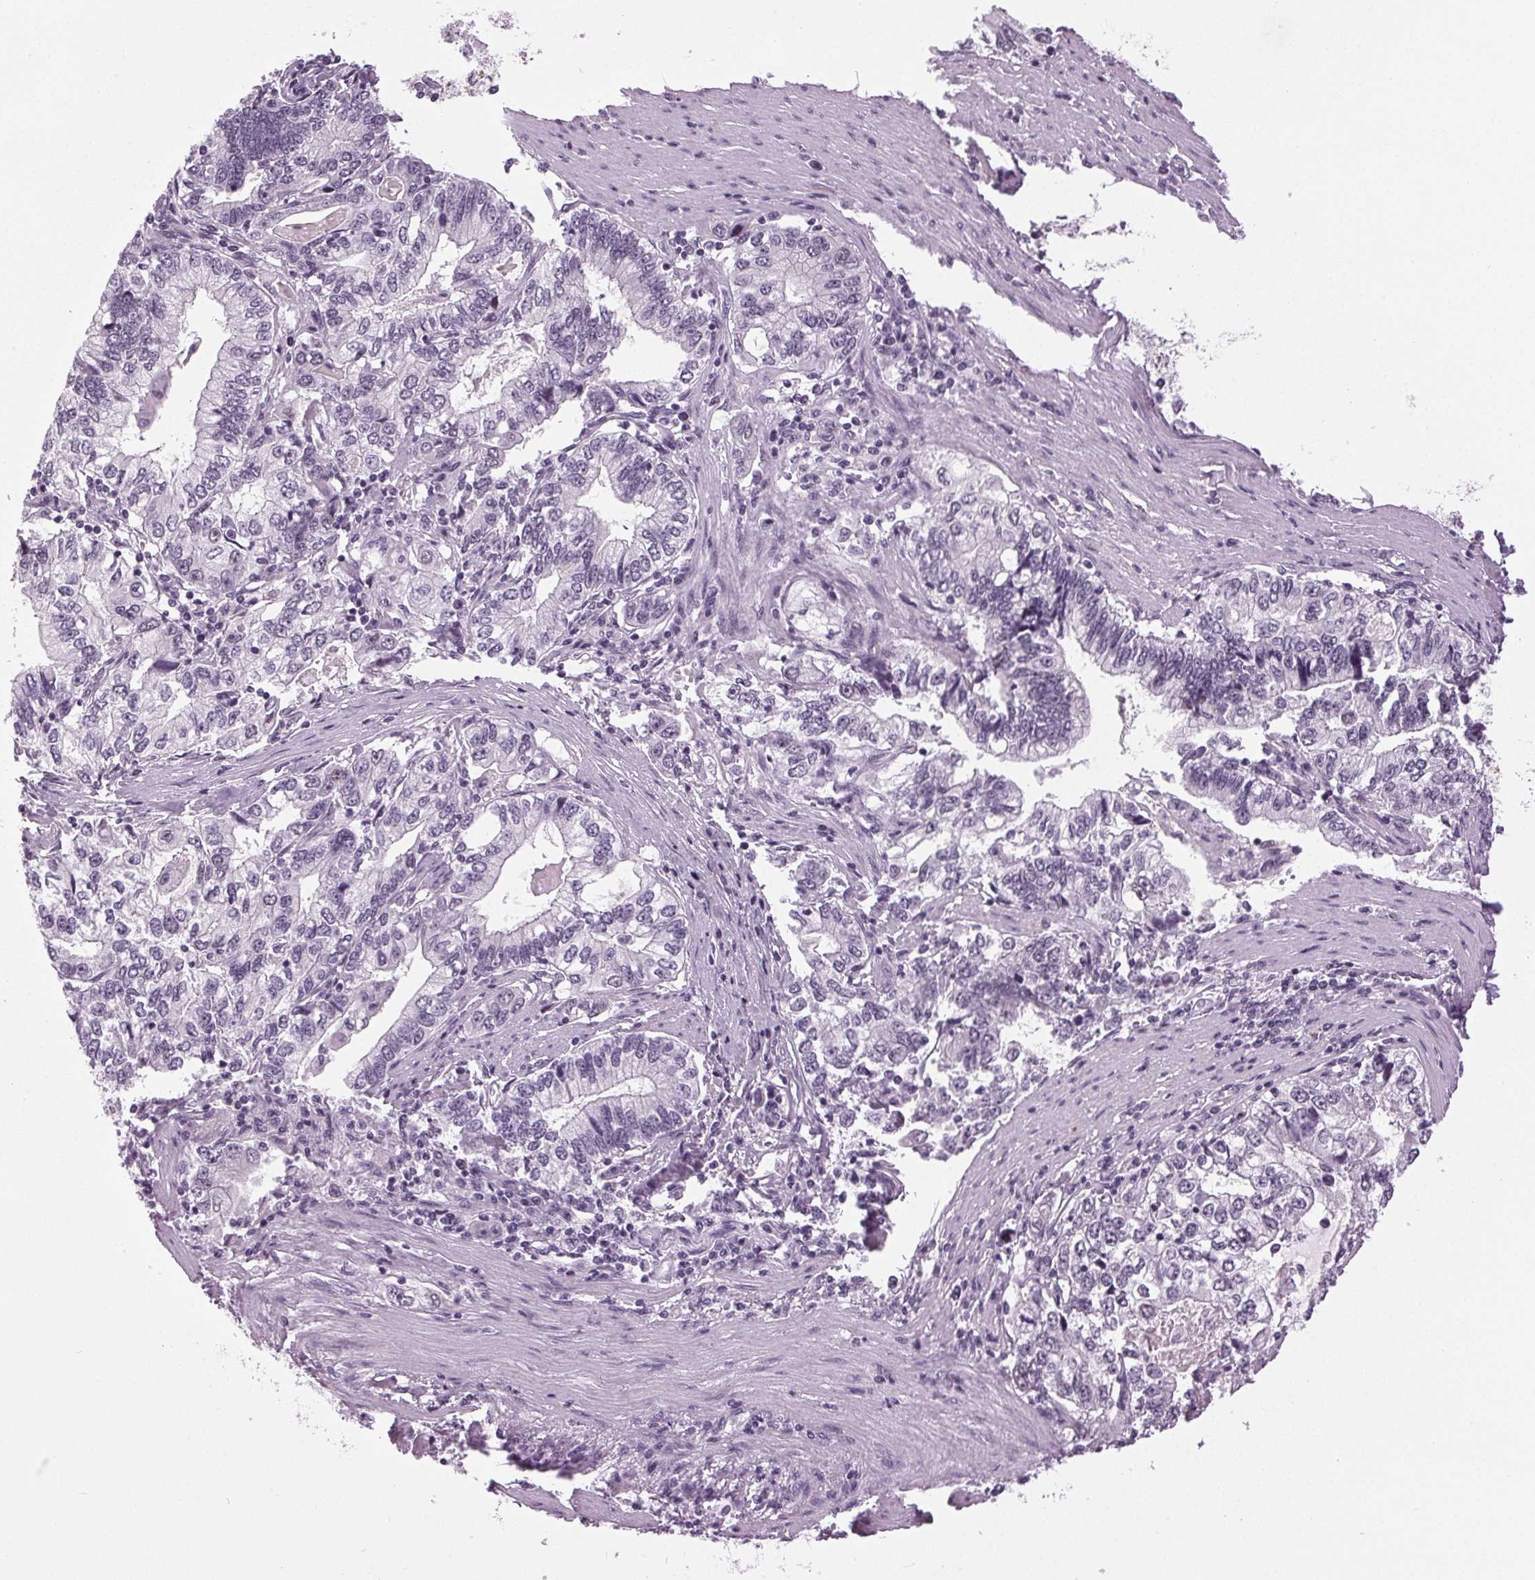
{"staining": {"intensity": "negative", "quantity": "none", "location": "none"}, "tissue": "stomach cancer", "cell_type": "Tumor cells", "image_type": "cancer", "snomed": [{"axis": "morphology", "description": "Adenocarcinoma, NOS"}, {"axis": "topography", "description": "Stomach, lower"}], "caption": "An IHC image of stomach cancer (adenocarcinoma) is shown. There is no staining in tumor cells of stomach cancer (adenocarcinoma).", "gene": "DNAH12", "patient": {"sex": "female", "age": 72}}